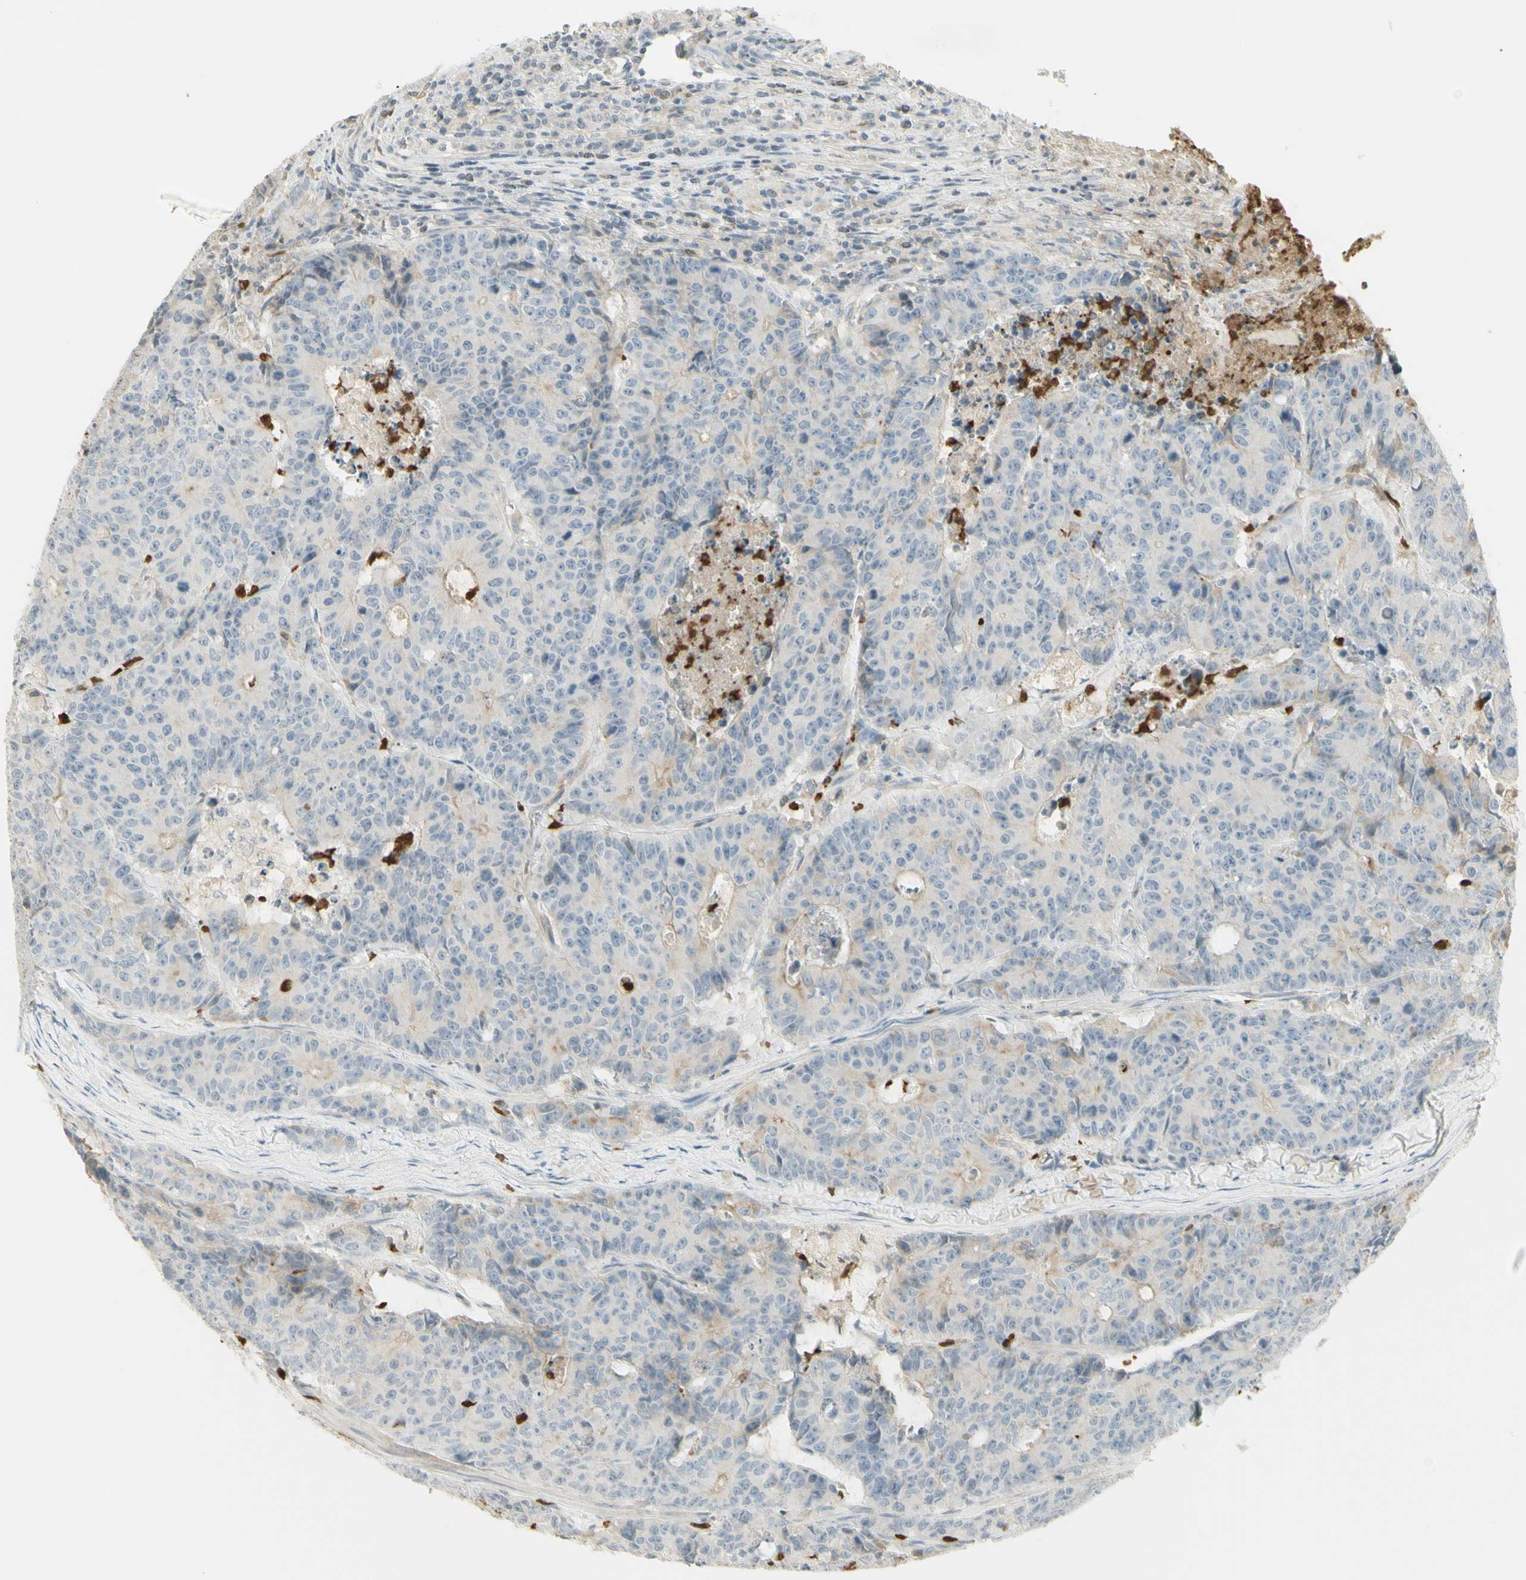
{"staining": {"intensity": "negative", "quantity": "none", "location": "none"}, "tissue": "colorectal cancer", "cell_type": "Tumor cells", "image_type": "cancer", "snomed": [{"axis": "morphology", "description": "Adenocarcinoma, NOS"}, {"axis": "topography", "description": "Colon"}], "caption": "High magnification brightfield microscopy of colorectal adenocarcinoma stained with DAB (3,3'-diaminobenzidine) (brown) and counterstained with hematoxylin (blue): tumor cells show no significant staining. (DAB (3,3'-diaminobenzidine) IHC visualized using brightfield microscopy, high magnification).", "gene": "NID1", "patient": {"sex": "female", "age": 86}}